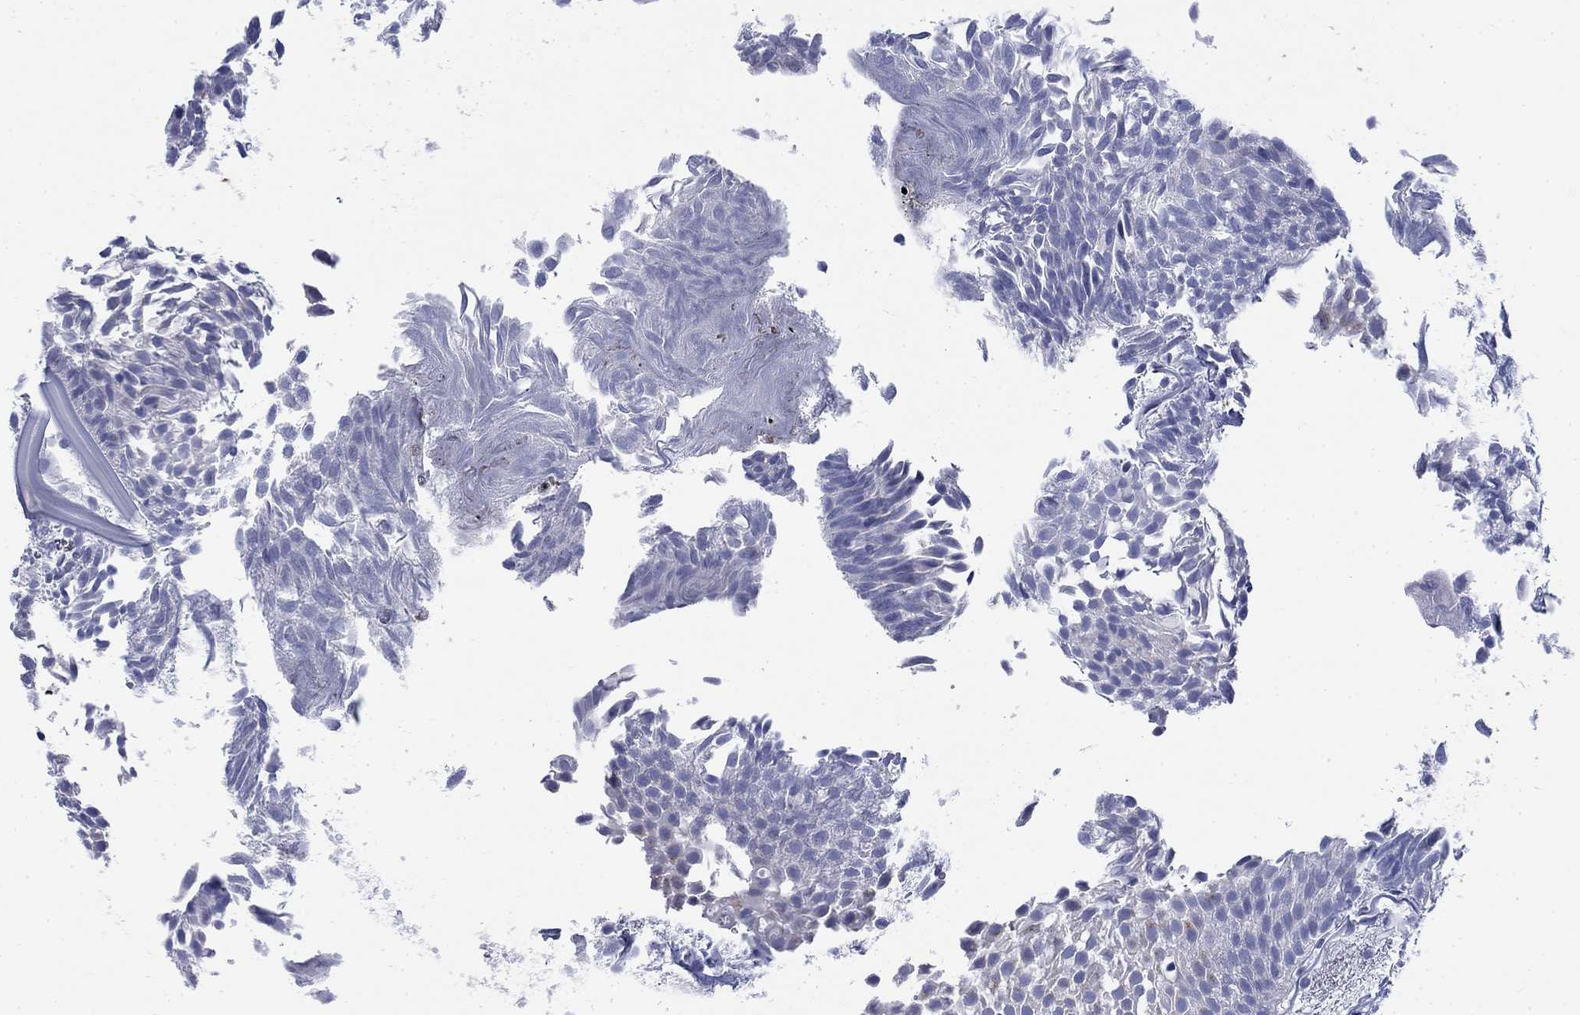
{"staining": {"intensity": "negative", "quantity": "none", "location": "none"}, "tissue": "urothelial cancer", "cell_type": "Tumor cells", "image_type": "cancer", "snomed": [{"axis": "morphology", "description": "Urothelial carcinoma, Low grade"}, {"axis": "topography", "description": "Urinary bladder"}], "caption": "This is a image of immunohistochemistry staining of urothelial cancer, which shows no positivity in tumor cells. (Stains: DAB (3,3'-diaminobenzidine) IHC with hematoxylin counter stain, Microscopy: brightfield microscopy at high magnification).", "gene": "IGF2BP3", "patient": {"sex": "male", "age": 52}}